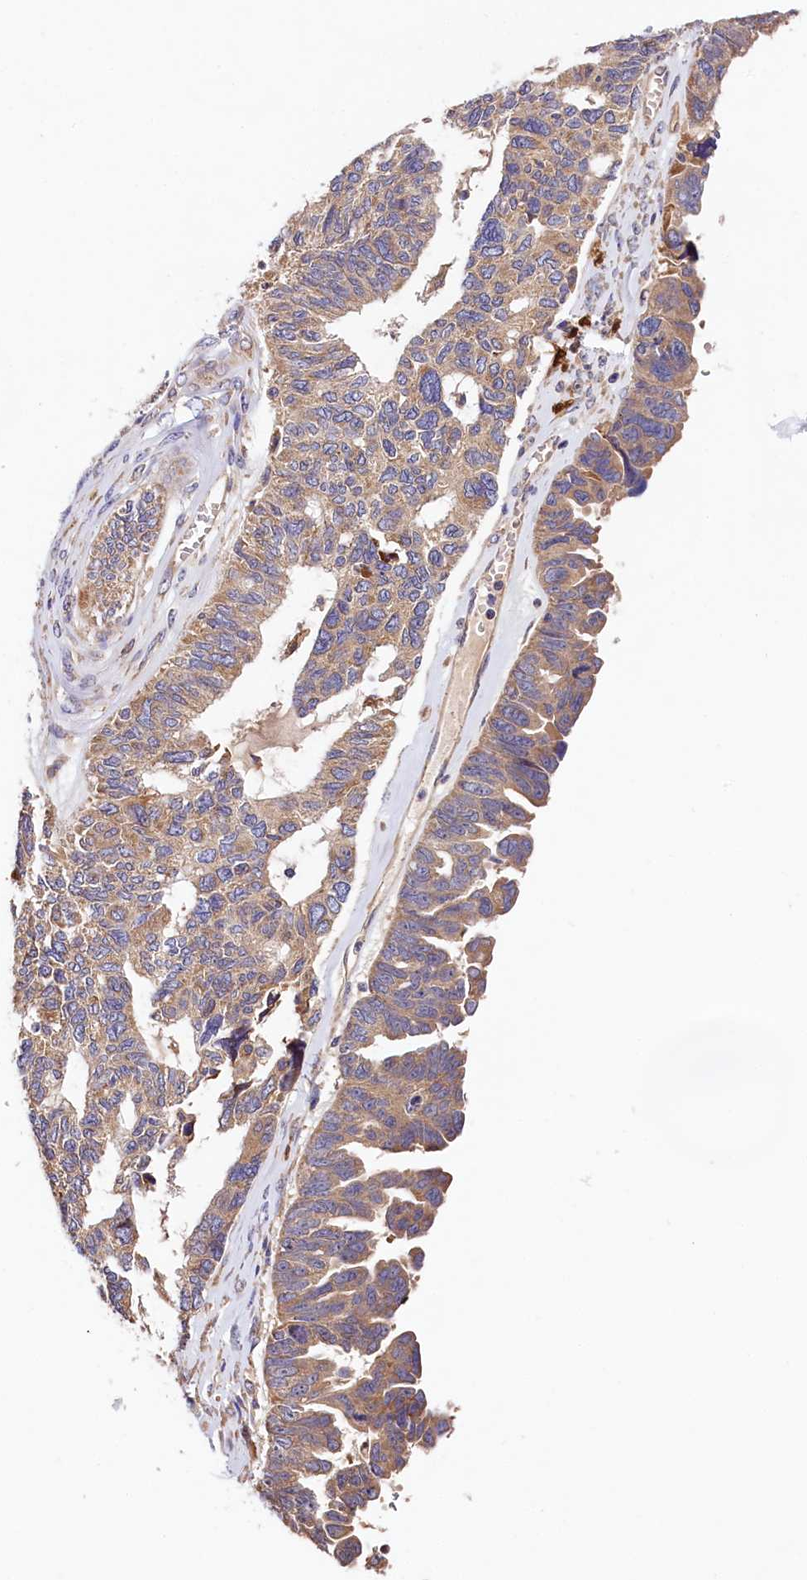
{"staining": {"intensity": "weak", "quantity": "25%-75%", "location": "cytoplasmic/membranous"}, "tissue": "ovarian cancer", "cell_type": "Tumor cells", "image_type": "cancer", "snomed": [{"axis": "morphology", "description": "Cystadenocarcinoma, serous, NOS"}, {"axis": "topography", "description": "Ovary"}], "caption": "Tumor cells demonstrate weak cytoplasmic/membranous positivity in approximately 25%-75% of cells in ovarian cancer (serous cystadenocarcinoma).", "gene": "SPG11", "patient": {"sex": "female", "age": 79}}